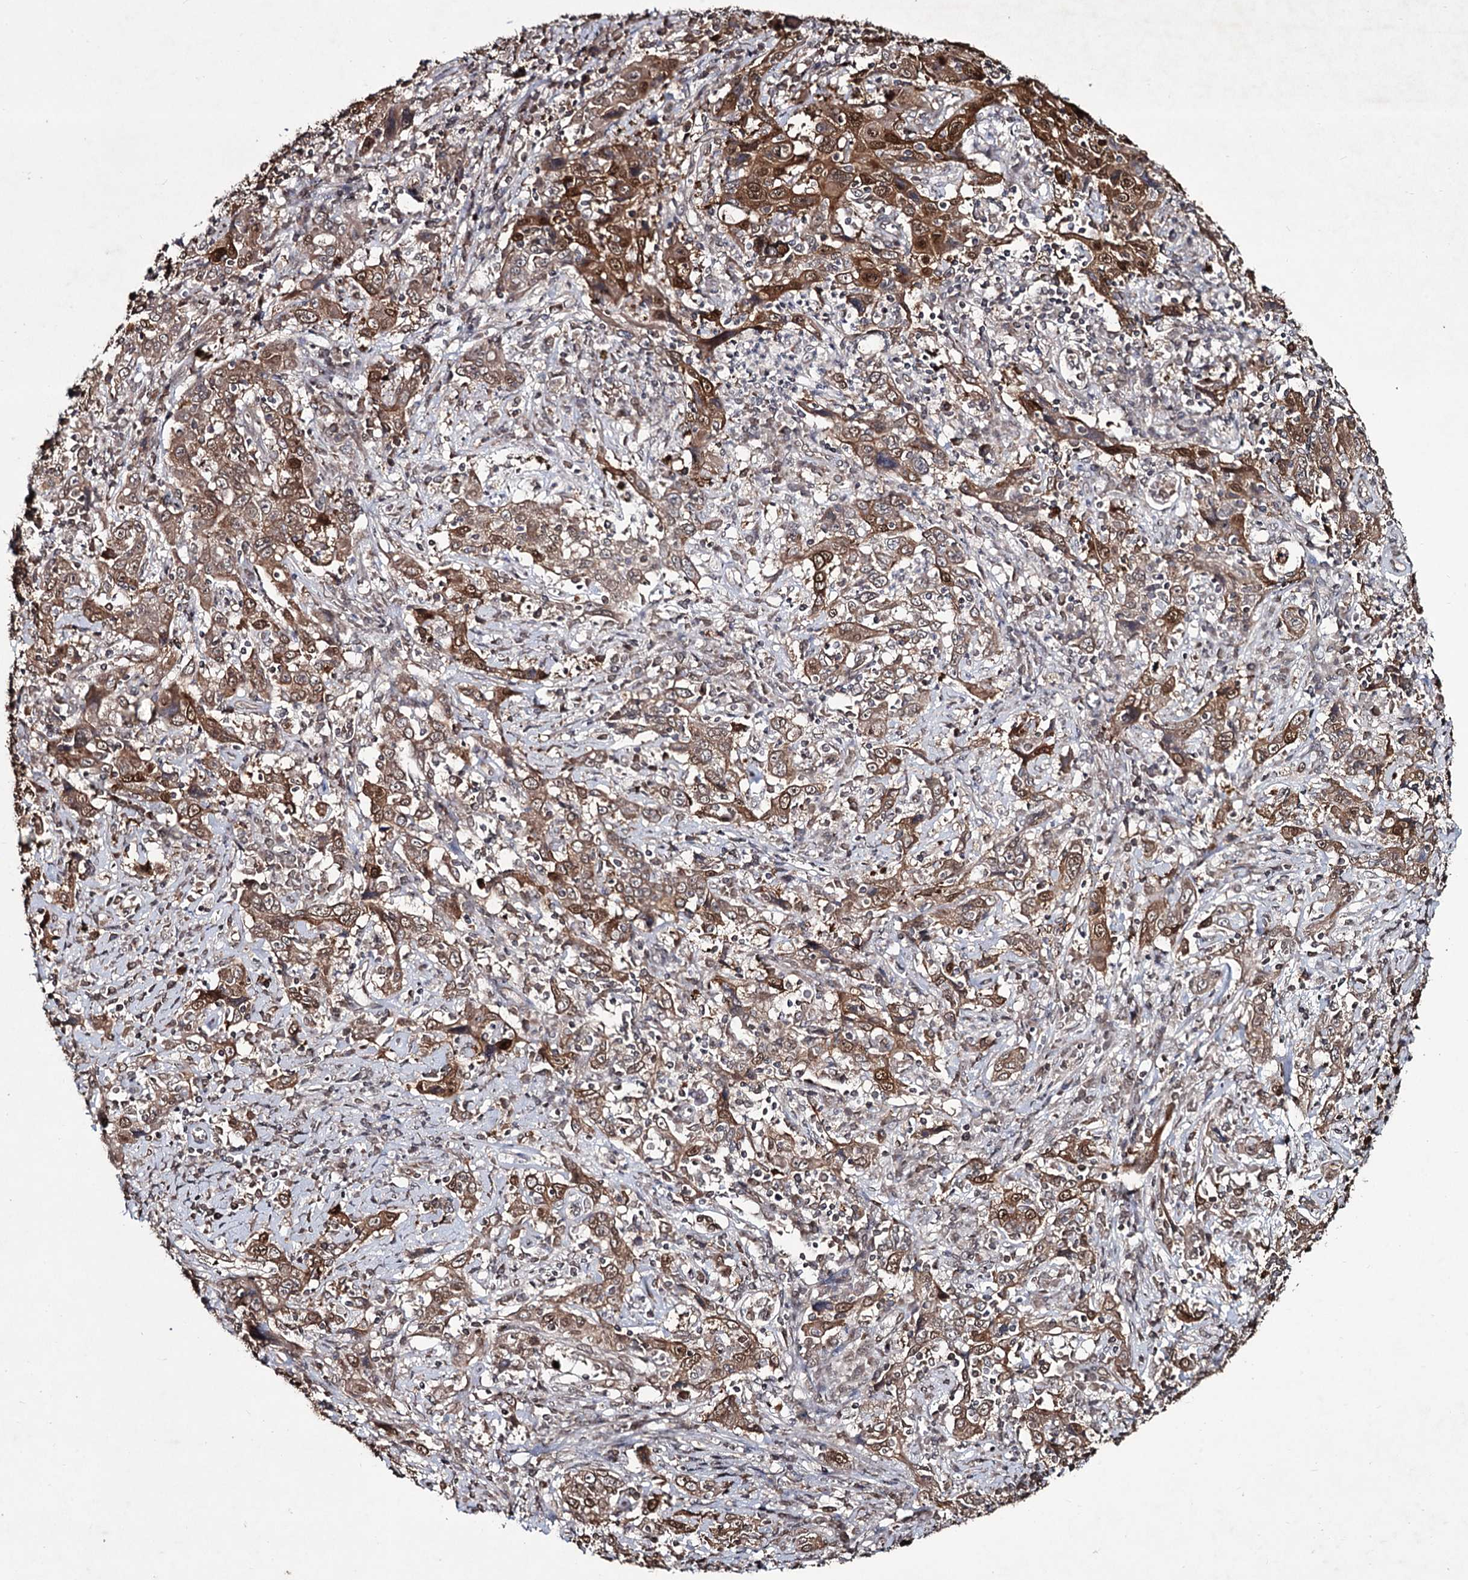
{"staining": {"intensity": "moderate", "quantity": ">75%", "location": "cytoplasmic/membranous,nuclear"}, "tissue": "cervical cancer", "cell_type": "Tumor cells", "image_type": "cancer", "snomed": [{"axis": "morphology", "description": "Squamous cell carcinoma, NOS"}, {"axis": "topography", "description": "Cervix"}], "caption": "Protein expression analysis of cervical squamous cell carcinoma demonstrates moderate cytoplasmic/membranous and nuclear expression in about >75% of tumor cells. (DAB = brown stain, brightfield microscopy at high magnification).", "gene": "RNF6", "patient": {"sex": "female", "age": 46}}